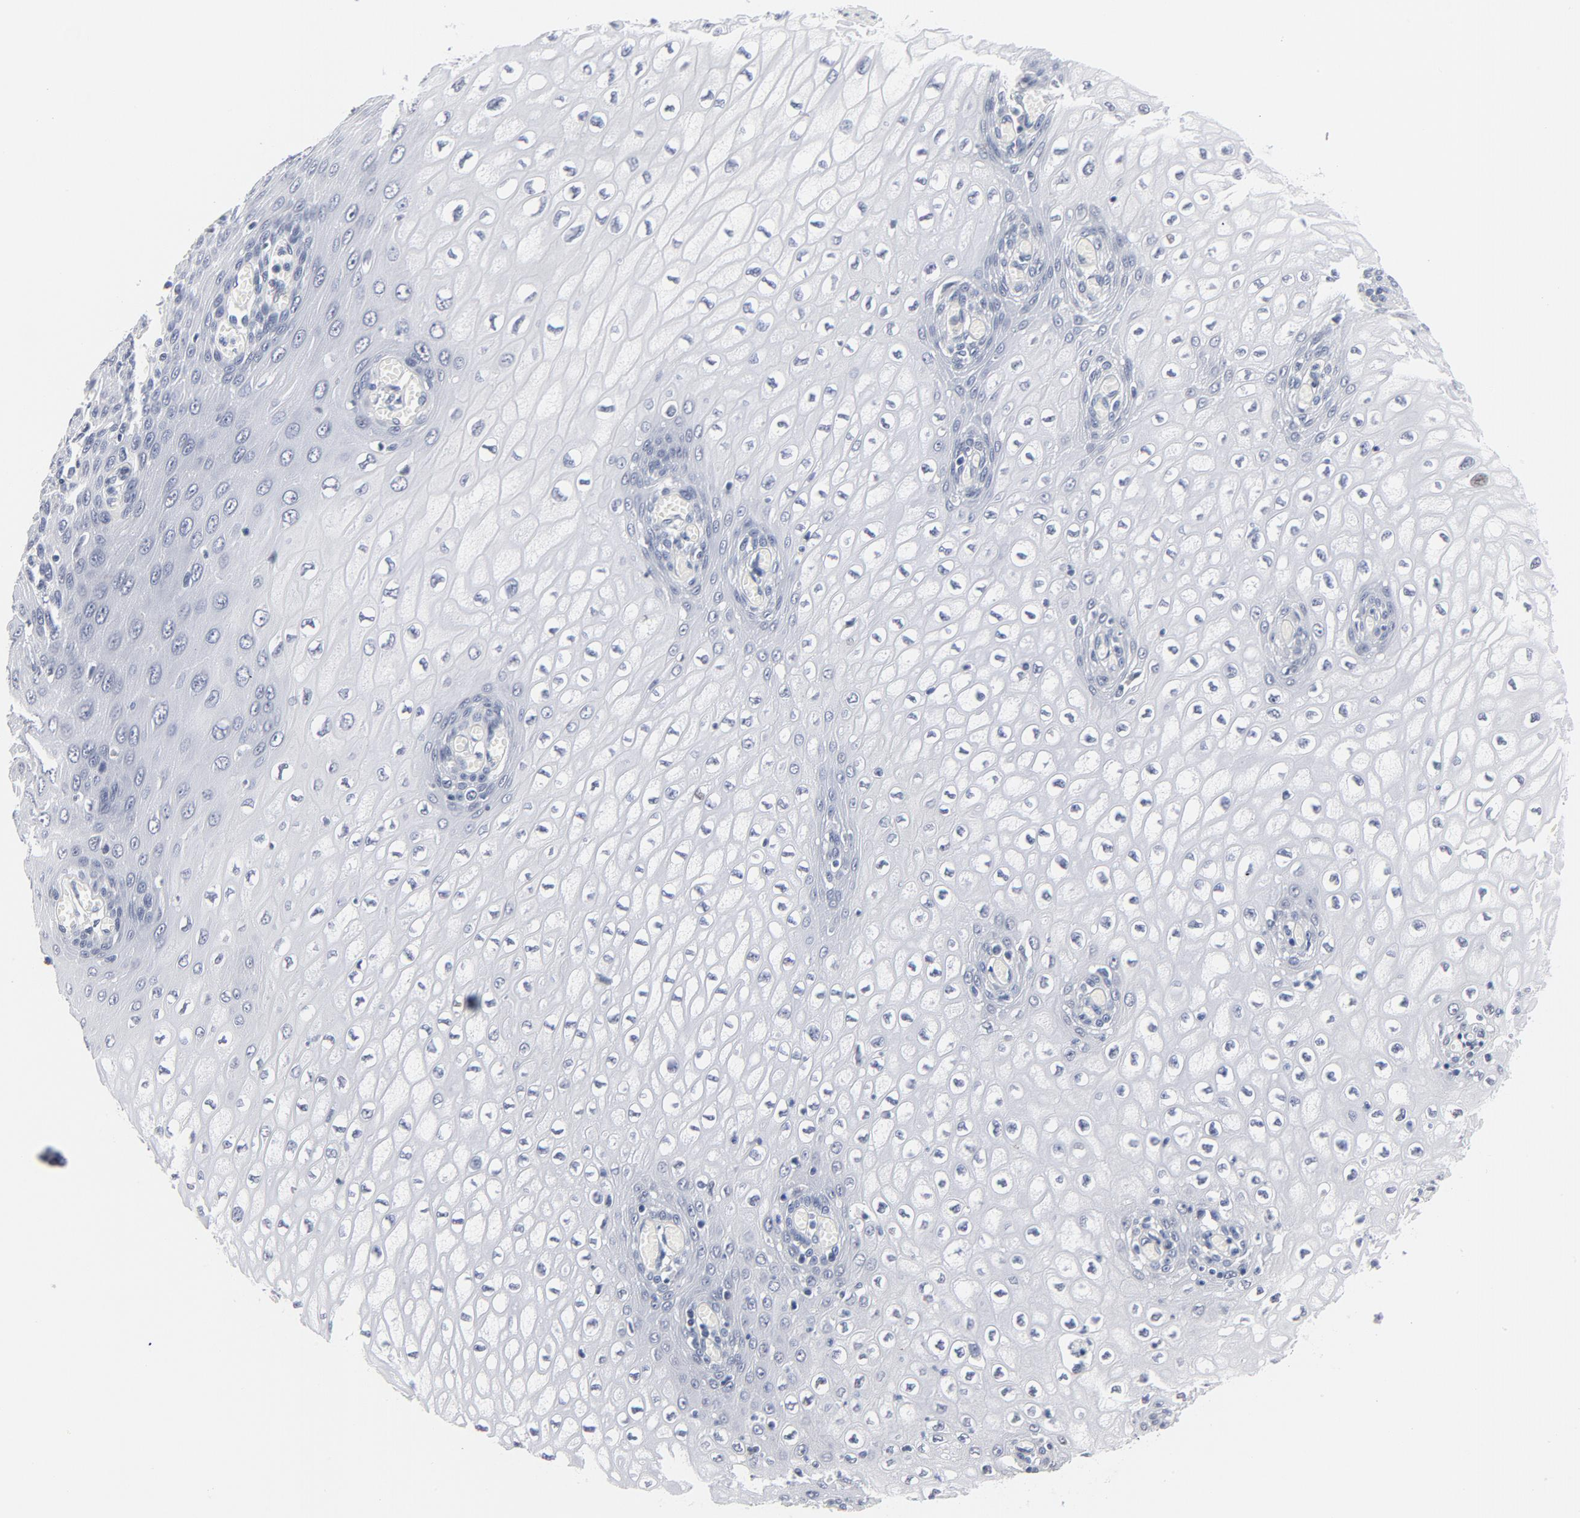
{"staining": {"intensity": "negative", "quantity": "none", "location": "none"}, "tissue": "esophagus", "cell_type": "Squamous epithelial cells", "image_type": "normal", "snomed": [{"axis": "morphology", "description": "Normal tissue, NOS"}, {"axis": "topography", "description": "Esophagus"}], "caption": "This image is of normal esophagus stained with immunohistochemistry (IHC) to label a protein in brown with the nuclei are counter-stained blue. There is no positivity in squamous epithelial cells.", "gene": "KCNK13", "patient": {"sex": "male", "age": 65}}